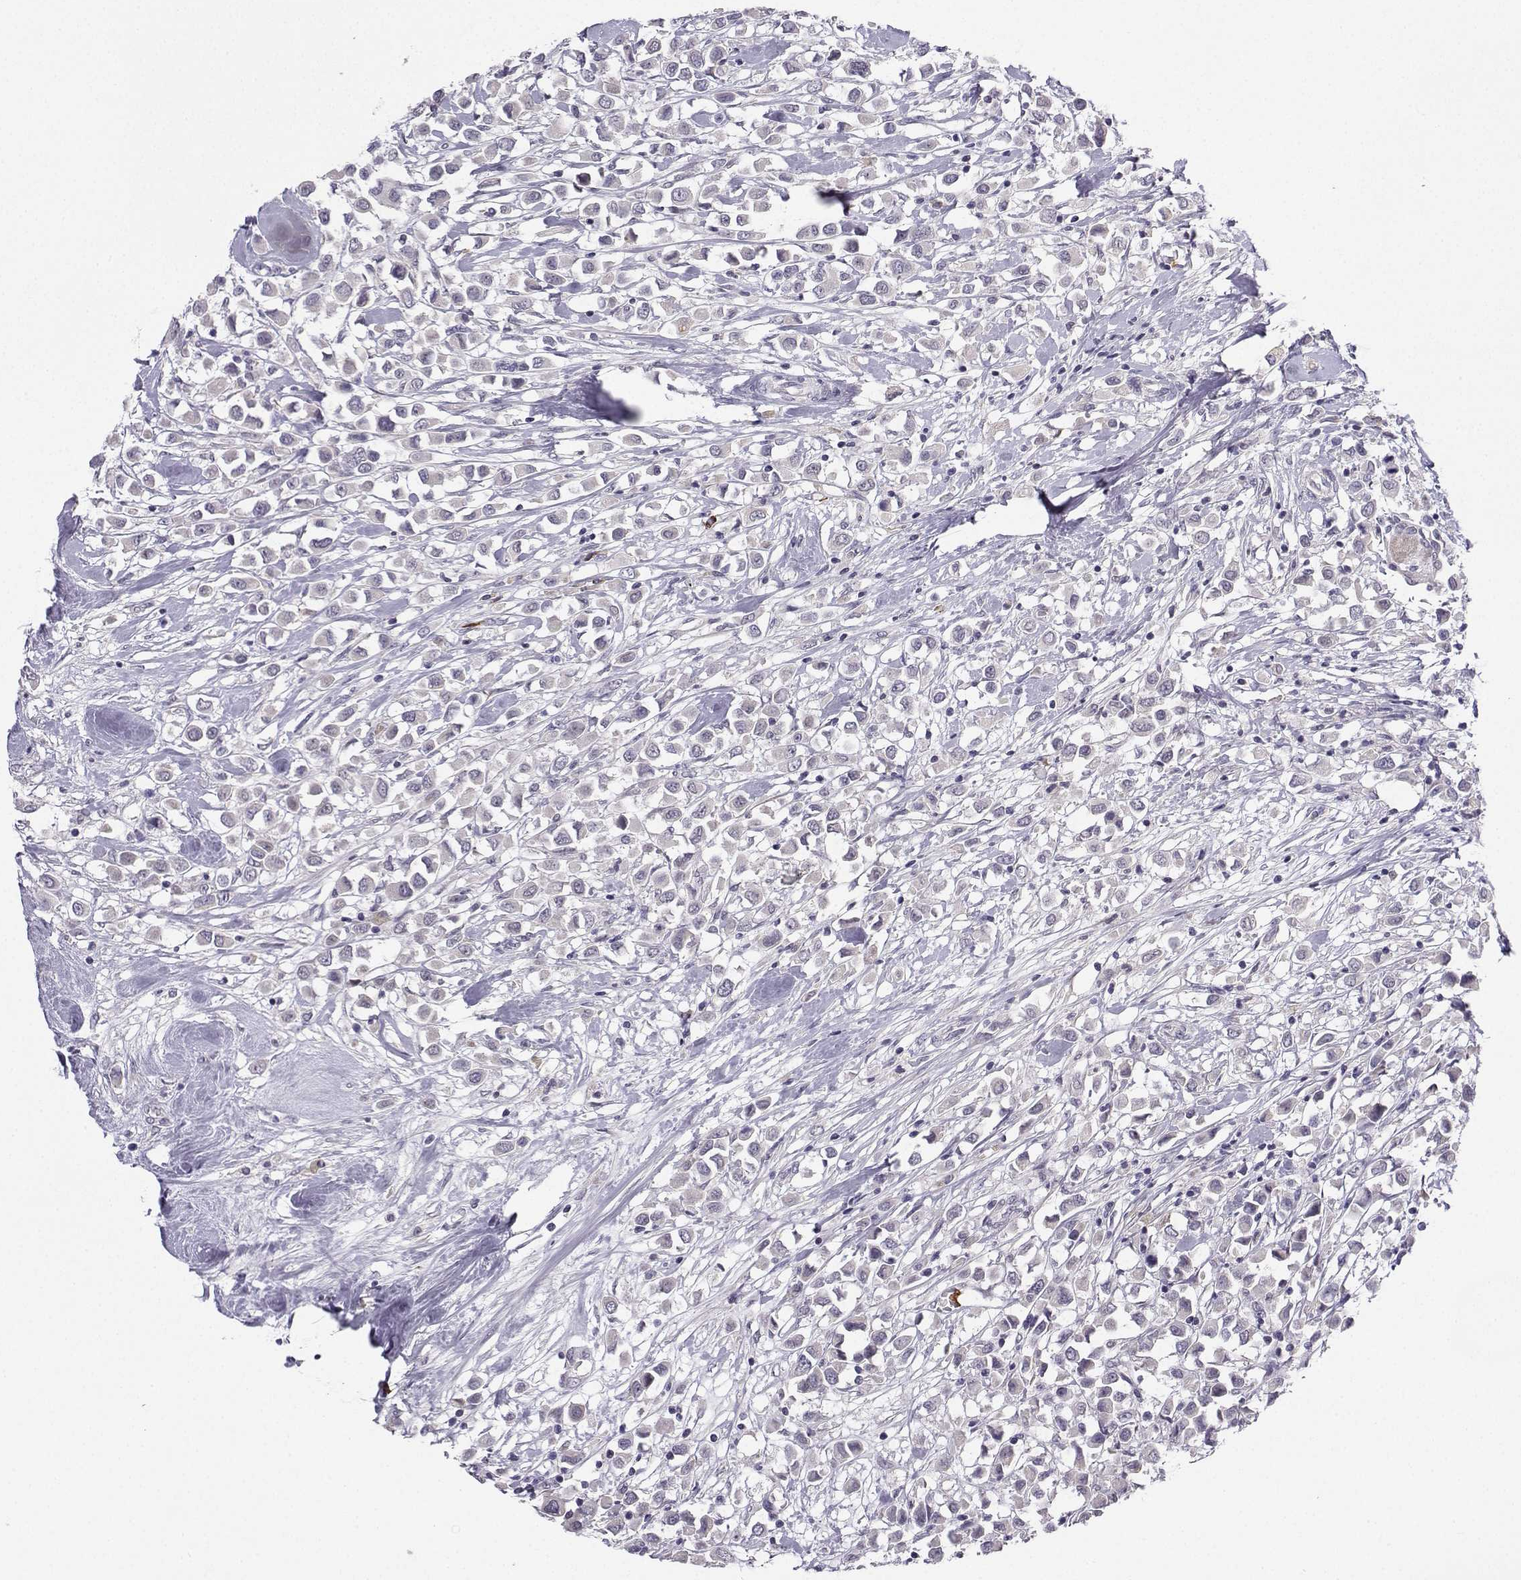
{"staining": {"intensity": "negative", "quantity": "none", "location": "none"}, "tissue": "breast cancer", "cell_type": "Tumor cells", "image_type": "cancer", "snomed": [{"axis": "morphology", "description": "Duct carcinoma"}, {"axis": "topography", "description": "Breast"}], "caption": "Immunohistochemistry of breast cancer reveals no positivity in tumor cells.", "gene": "CALY", "patient": {"sex": "female", "age": 61}}